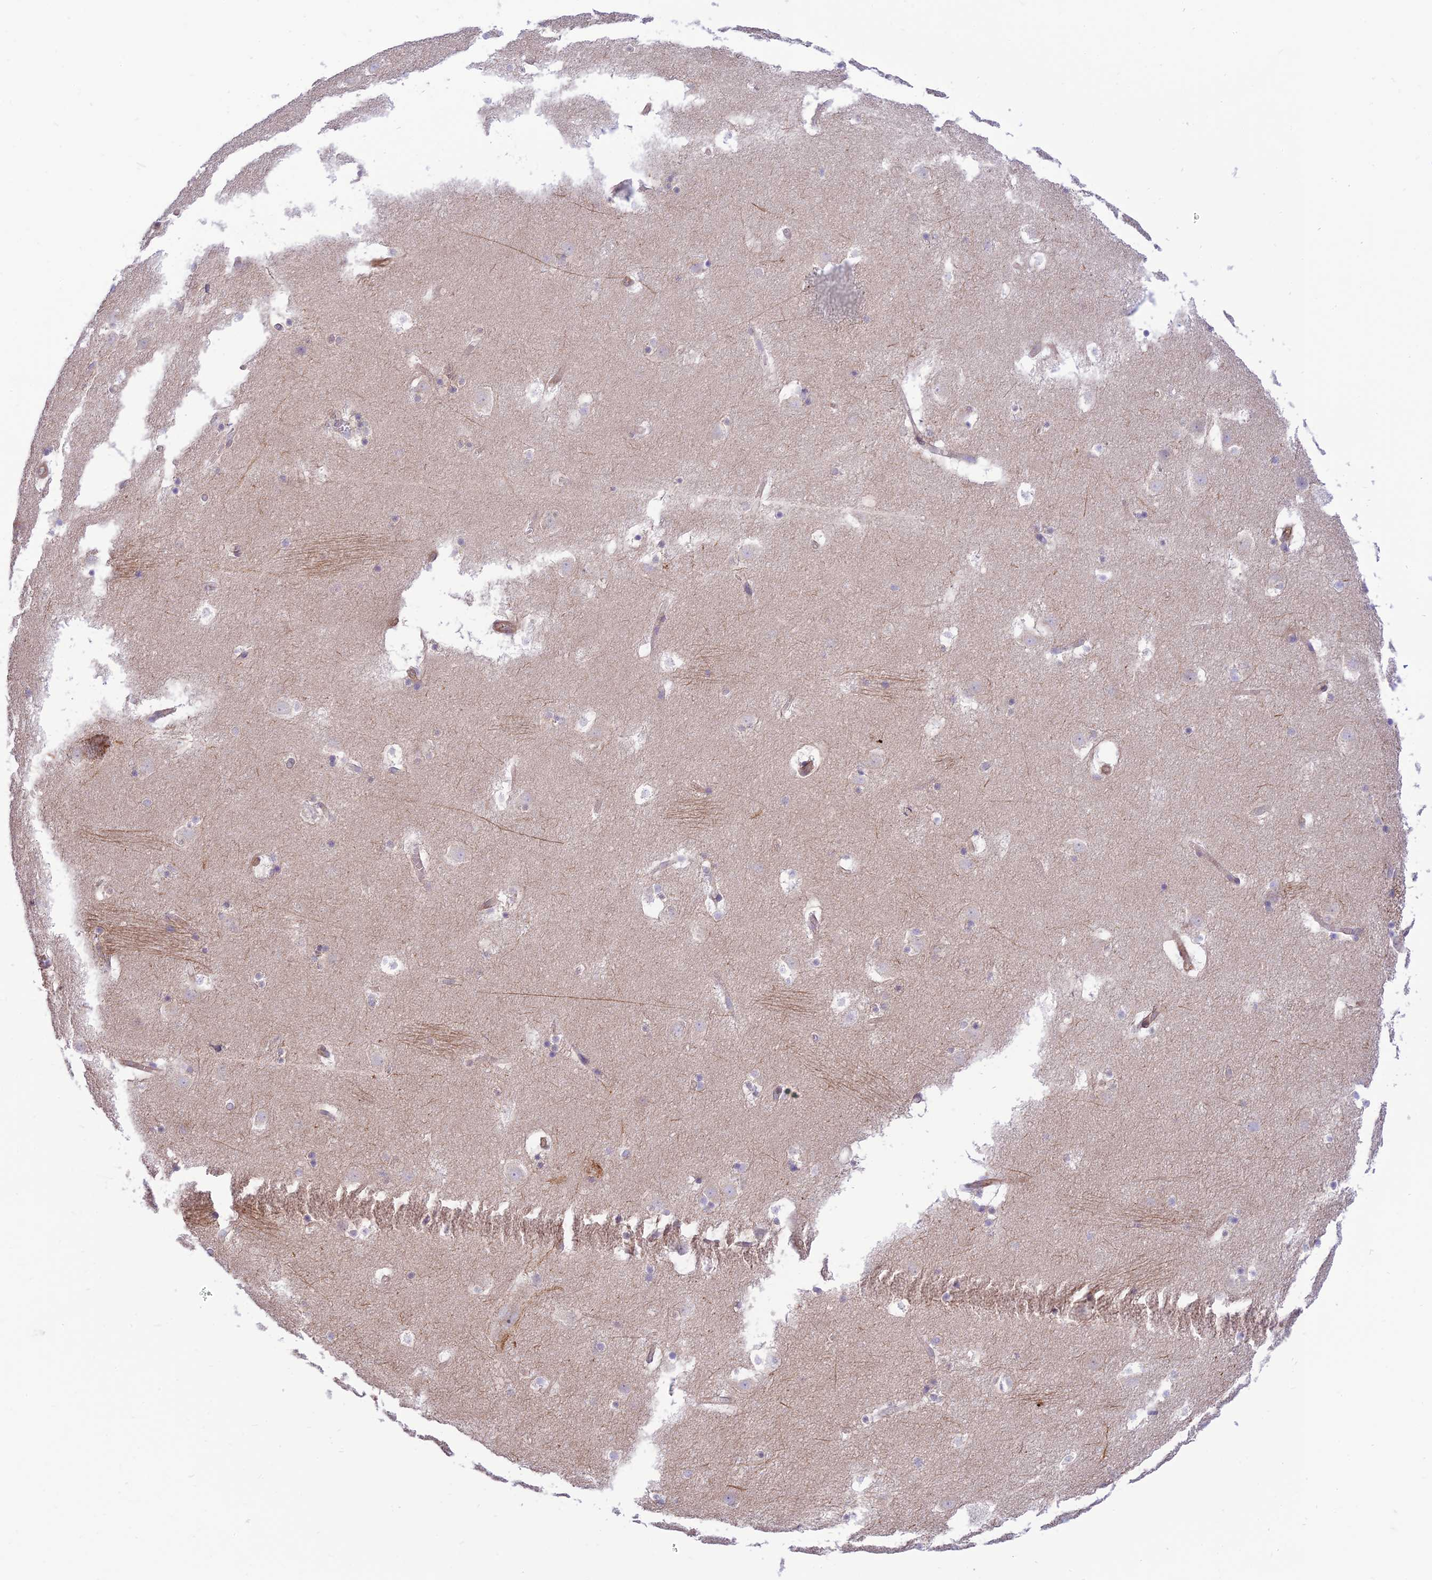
{"staining": {"intensity": "negative", "quantity": "none", "location": "none"}, "tissue": "caudate", "cell_type": "Glial cells", "image_type": "normal", "snomed": [{"axis": "morphology", "description": "Normal tissue, NOS"}, {"axis": "topography", "description": "Lateral ventricle wall"}], "caption": "This is an IHC photomicrograph of benign human caudate. There is no staining in glial cells.", "gene": "KCNAB1", "patient": {"sex": "male", "age": 45}}